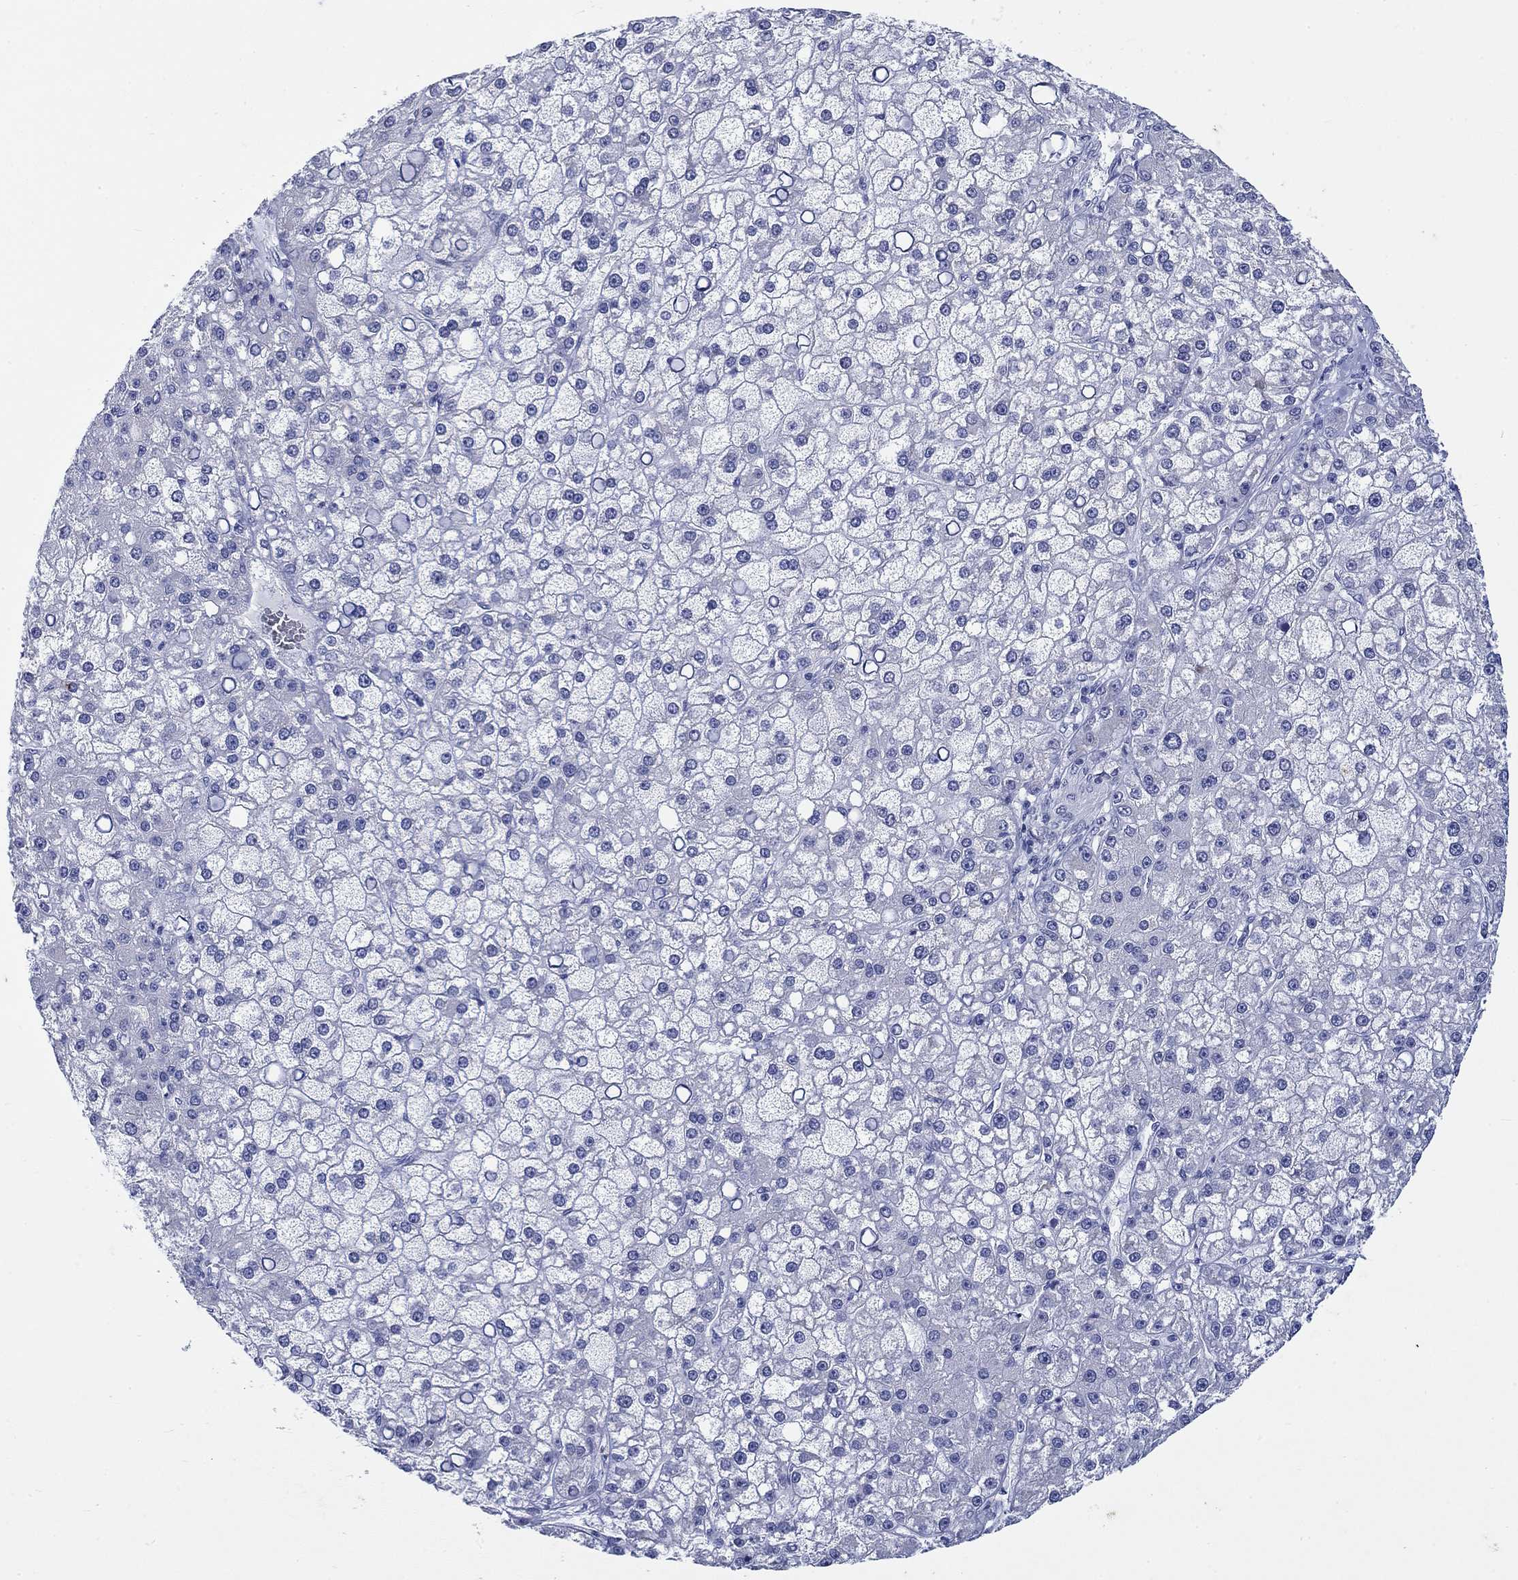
{"staining": {"intensity": "negative", "quantity": "none", "location": "none"}, "tissue": "liver cancer", "cell_type": "Tumor cells", "image_type": "cancer", "snomed": [{"axis": "morphology", "description": "Carcinoma, Hepatocellular, NOS"}, {"axis": "topography", "description": "Liver"}], "caption": "An image of hepatocellular carcinoma (liver) stained for a protein displays no brown staining in tumor cells.", "gene": "KRT76", "patient": {"sex": "male", "age": 67}}